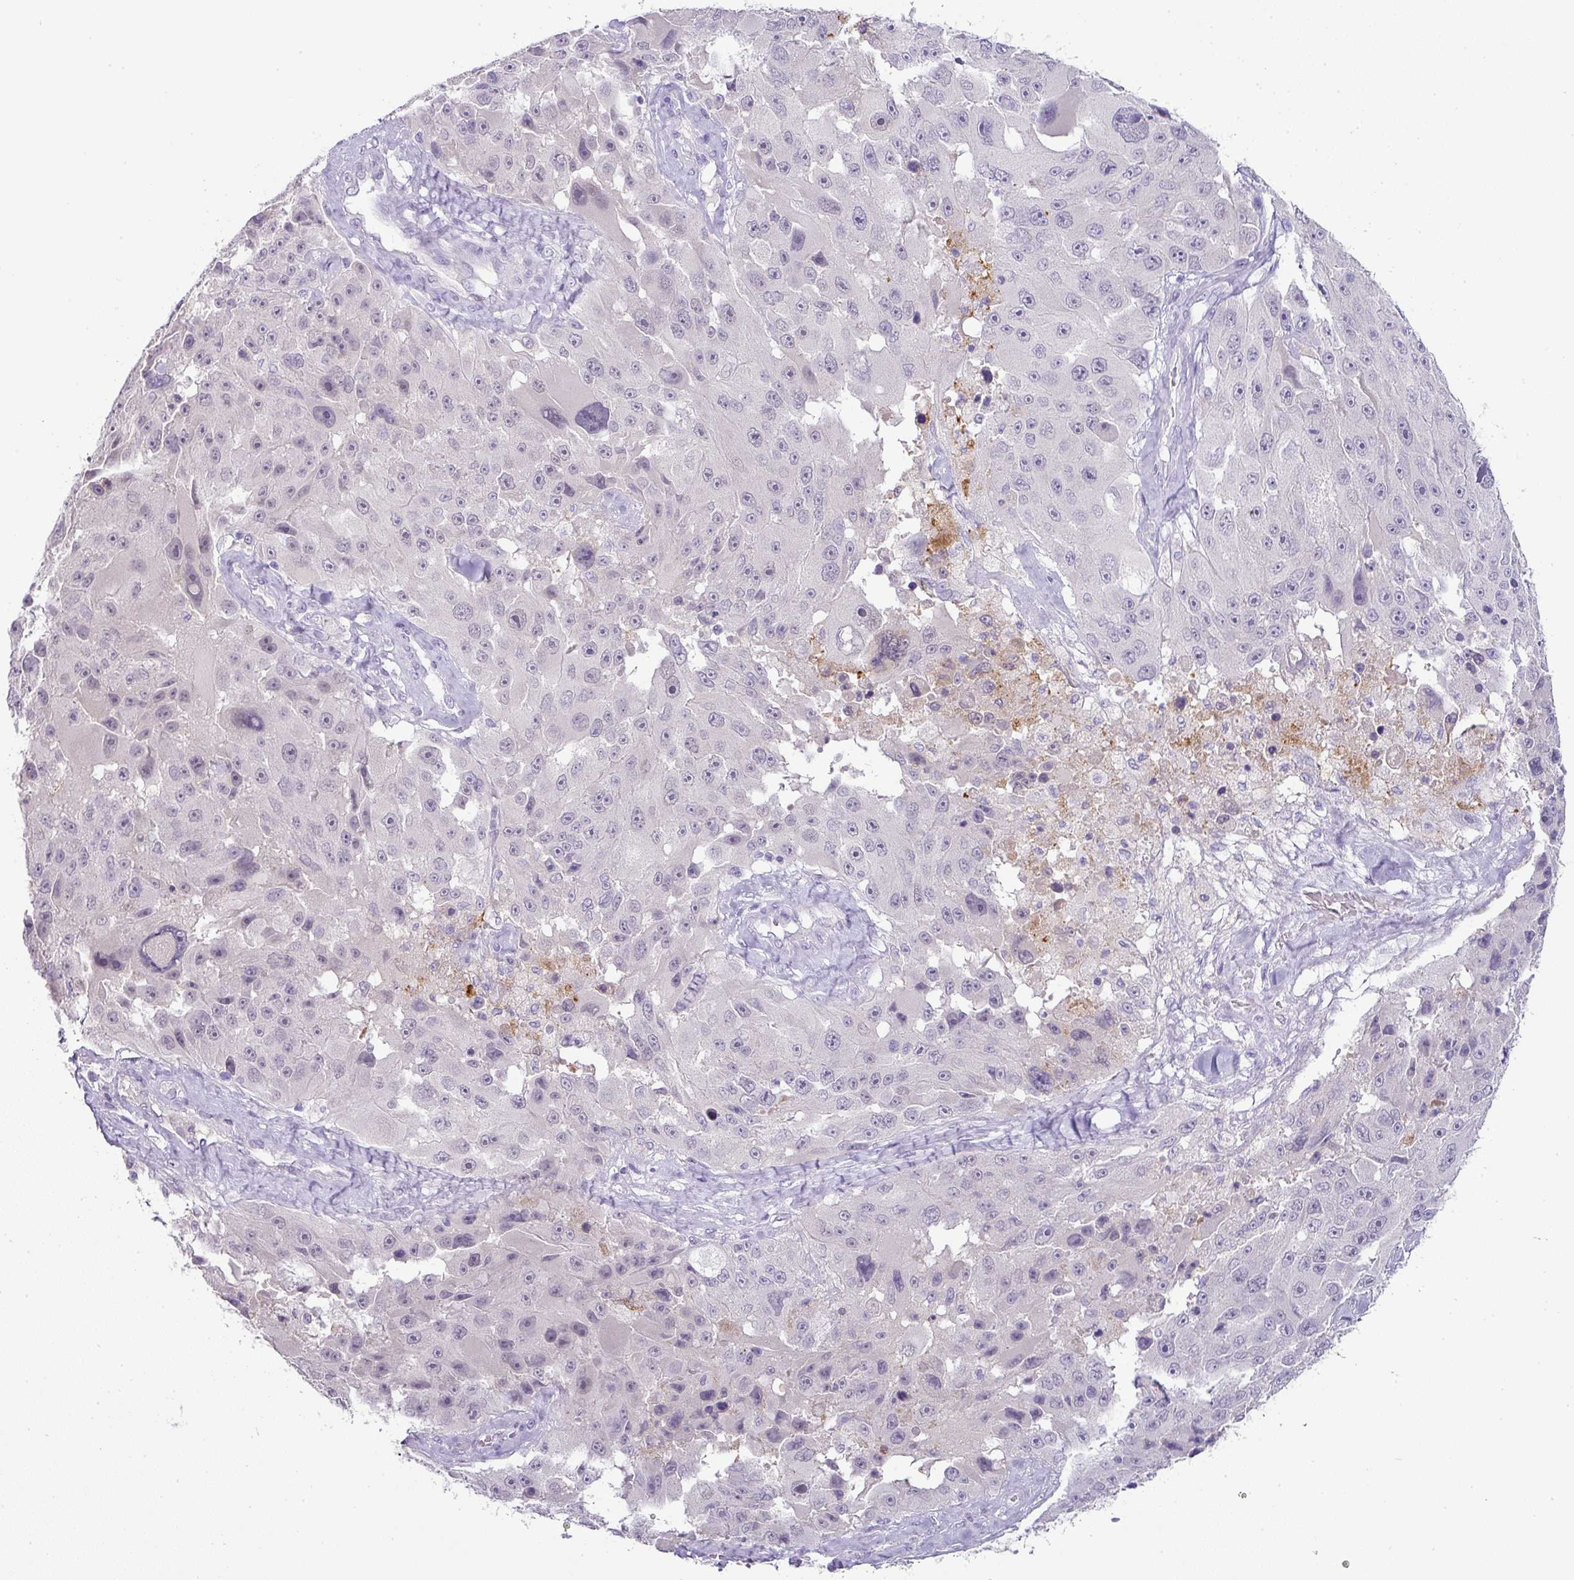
{"staining": {"intensity": "negative", "quantity": "none", "location": "none"}, "tissue": "melanoma", "cell_type": "Tumor cells", "image_type": "cancer", "snomed": [{"axis": "morphology", "description": "Malignant melanoma, Metastatic site"}, {"axis": "topography", "description": "Lymph node"}], "caption": "The immunohistochemistry (IHC) photomicrograph has no significant staining in tumor cells of malignant melanoma (metastatic site) tissue.", "gene": "FGF17", "patient": {"sex": "male", "age": 62}}